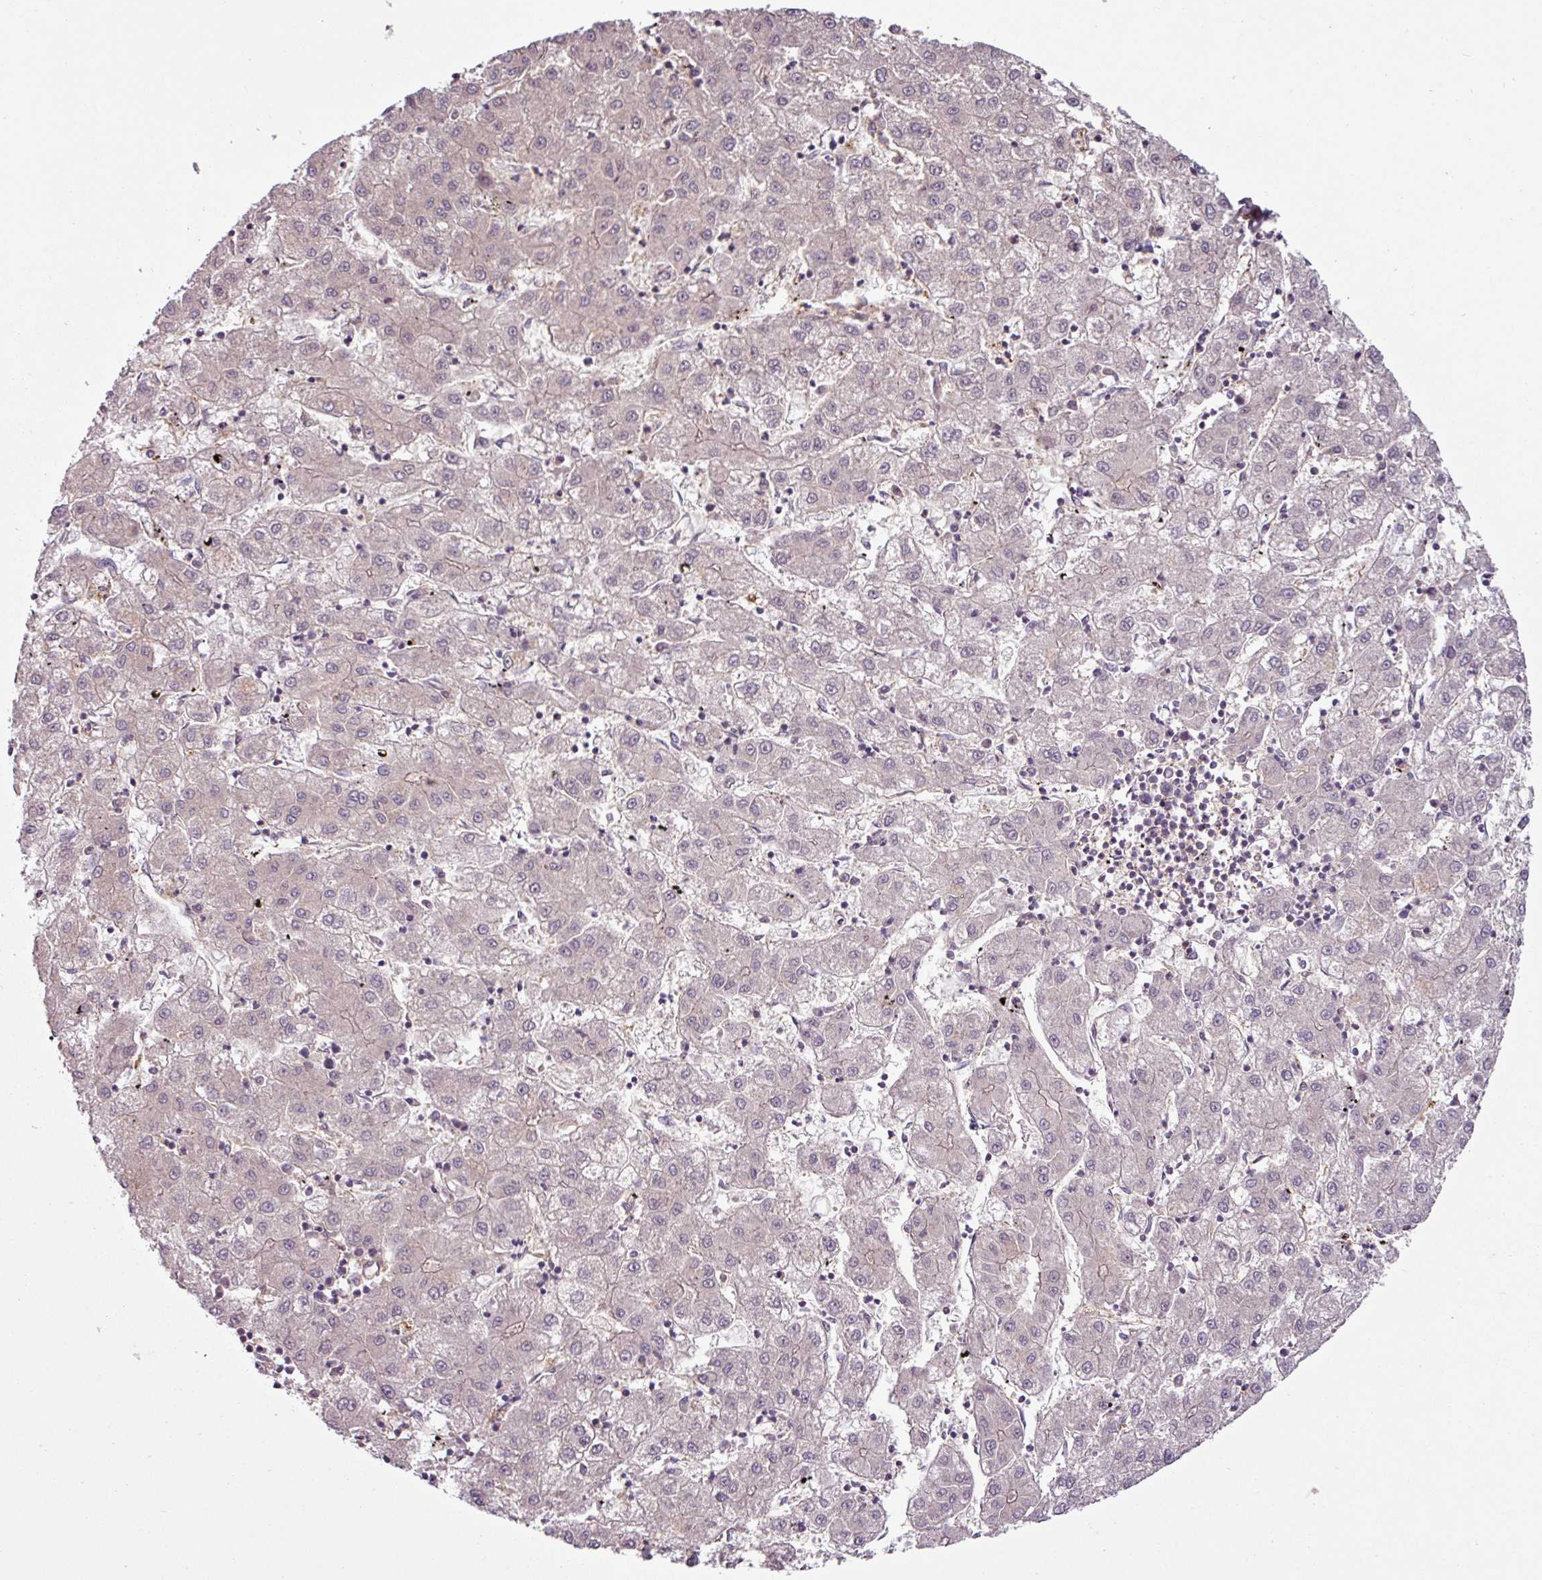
{"staining": {"intensity": "negative", "quantity": "none", "location": "none"}, "tissue": "liver cancer", "cell_type": "Tumor cells", "image_type": "cancer", "snomed": [{"axis": "morphology", "description": "Carcinoma, Hepatocellular, NOS"}, {"axis": "topography", "description": "Liver"}], "caption": "Tumor cells show no significant protein positivity in liver cancer. (DAB (3,3'-diaminobenzidine) immunohistochemistry, high magnification).", "gene": "SH3BGRL", "patient": {"sex": "male", "age": 72}}